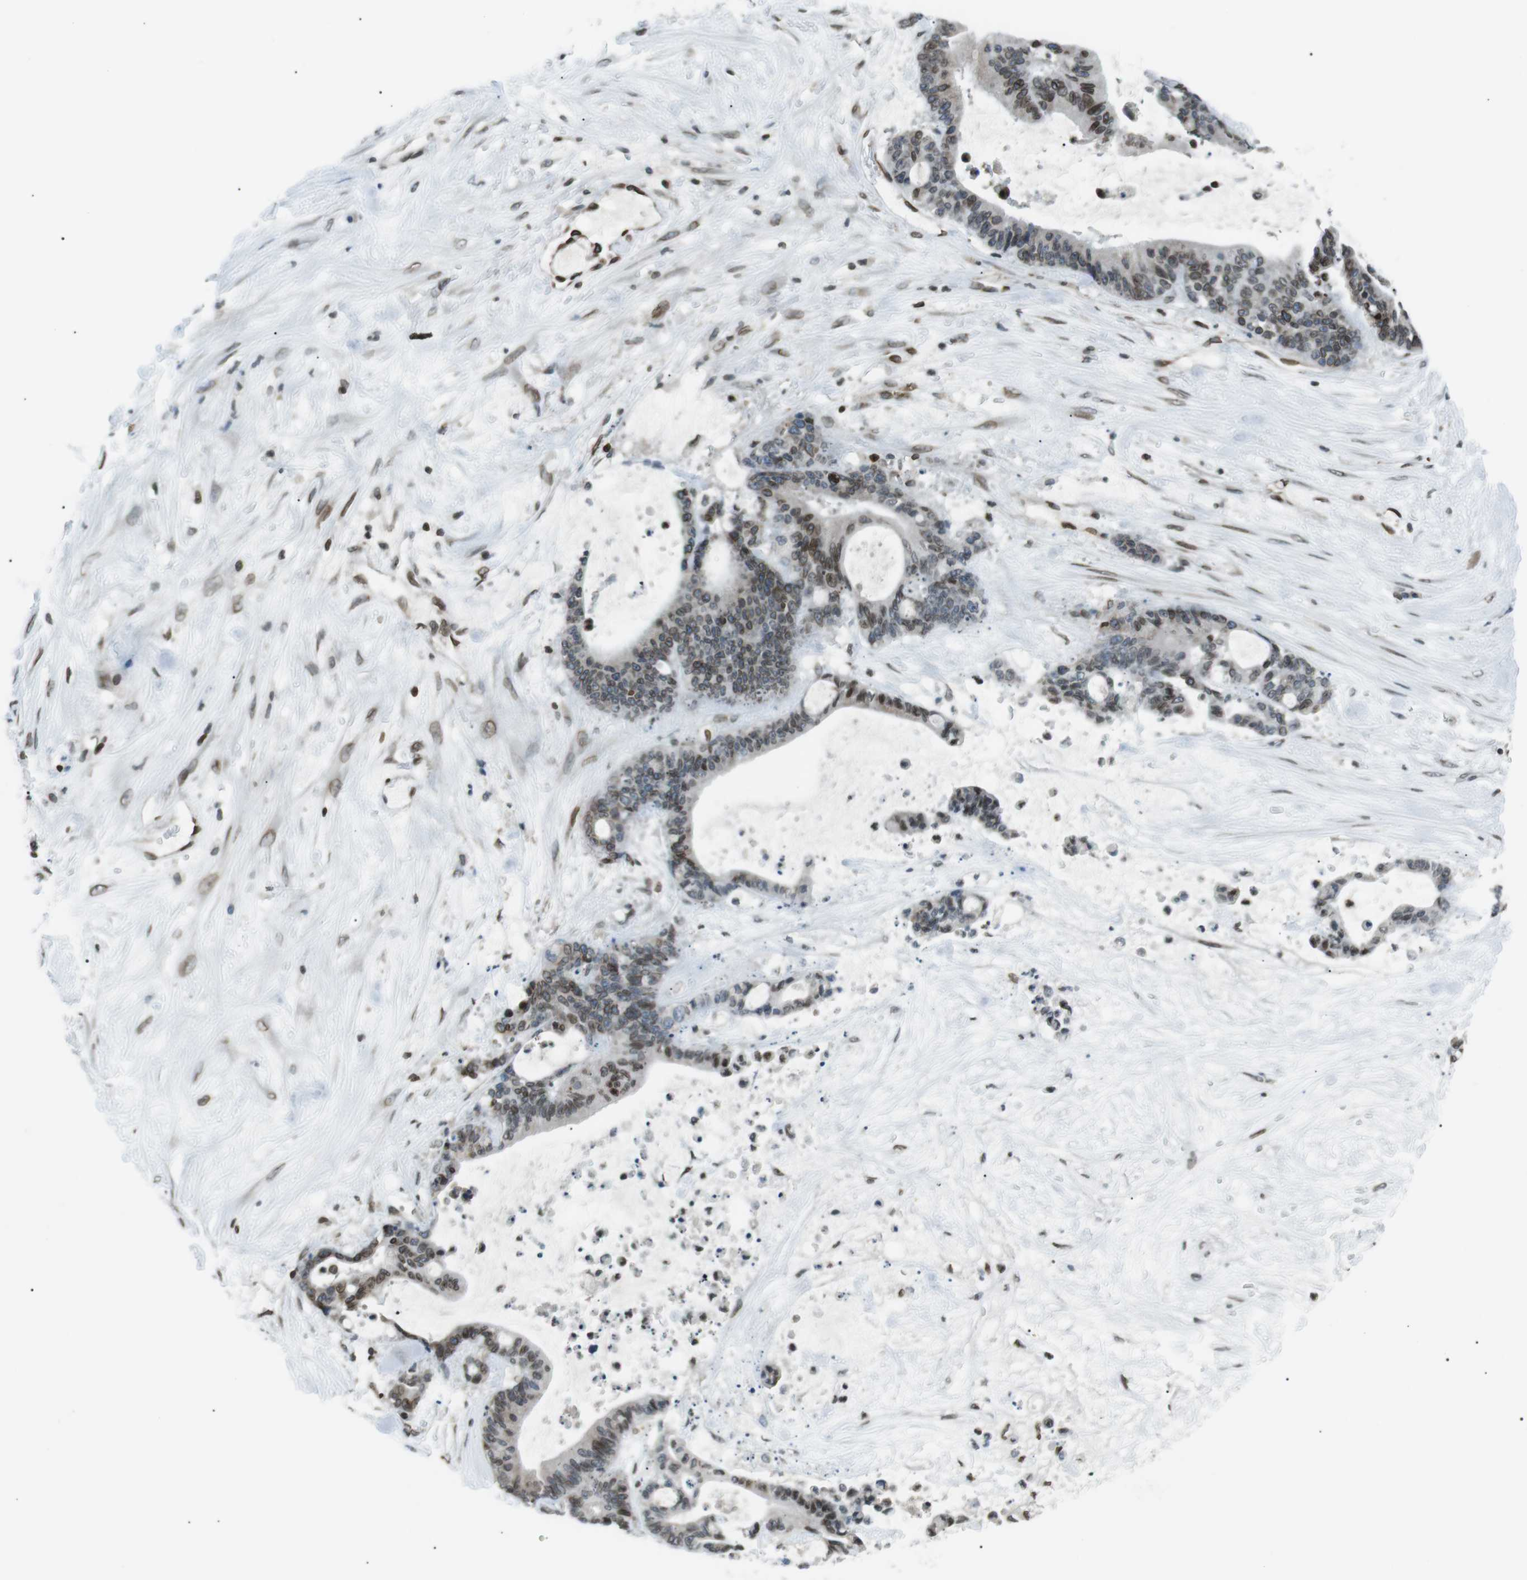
{"staining": {"intensity": "moderate", "quantity": ">75%", "location": "cytoplasmic/membranous,nuclear"}, "tissue": "liver cancer", "cell_type": "Tumor cells", "image_type": "cancer", "snomed": [{"axis": "morphology", "description": "Cholangiocarcinoma"}, {"axis": "topography", "description": "Liver"}], "caption": "The histopathology image demonstrates immunohistochemical staining of liver cholangiocarcinoma. There is moderate cytoplasmic/membranous and nuclear expression is present in about >75% of tumor cells.", "gene": "TMX4", "patient": {"sex": "female", "age": 73}}